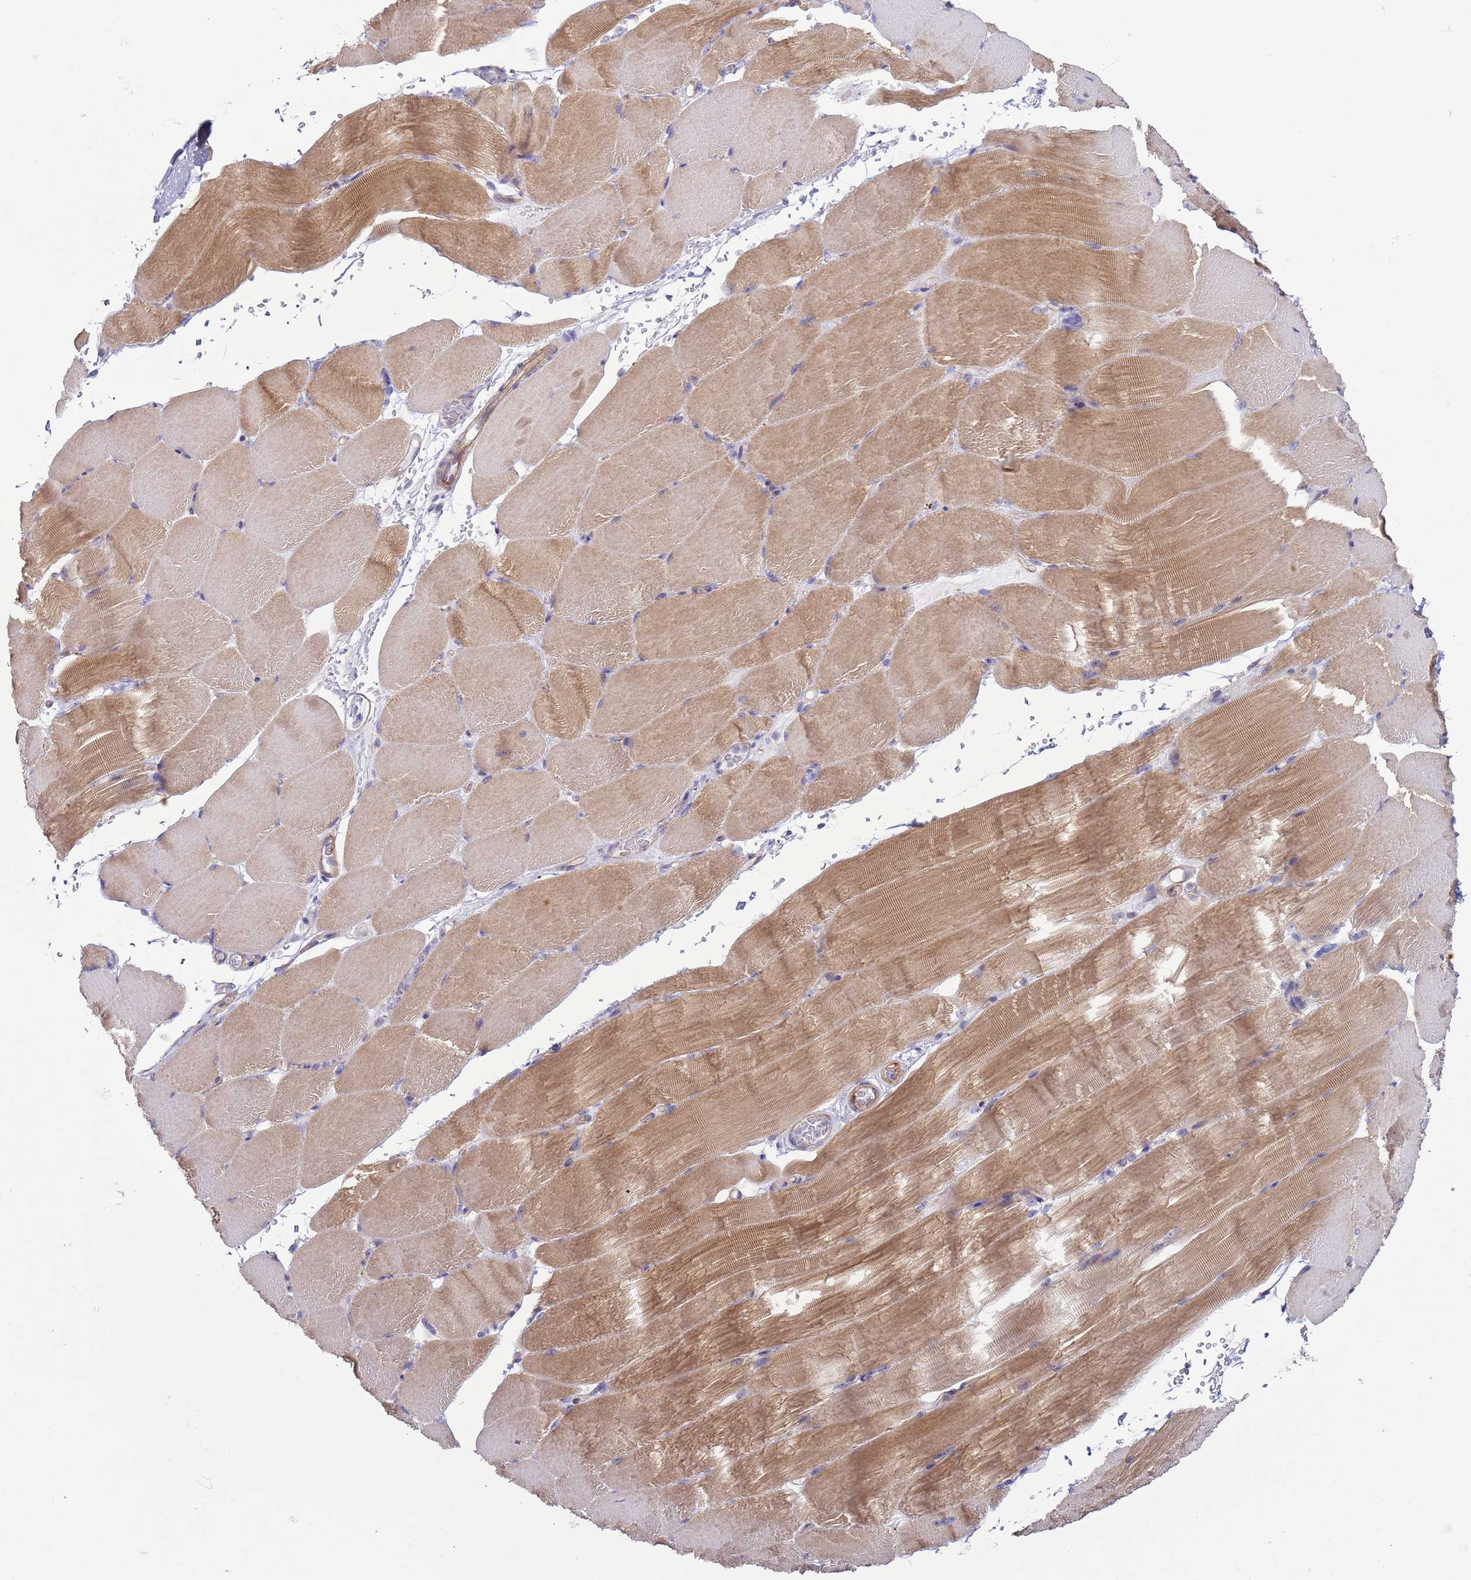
{"staining": {"intensity": "moderate", "quantity": "25%-75%", "location": "cytoplasmic/membranous"}, "tissue": "skeletal muscle", "cell_type": "Myocytes", "image_type": "normal", "snomed": [{"axis": "morphology", "description": "Normal tissue, NOS"}, {"axis": "topography", "description": "Skeletal muscle"}, {"axis": "topography", "description": "Parathyroid gland"}], "caption": "Skeletal muscle was stained to show a protein in brown. There is medium levels of moderate cytoplasmic/membranous positivity in approximately 25%-75% of myocytes. The protein of interest is stained brown, and the nuclei are stained in blue (DAB (3,3'-diaminobenzidine) IHC with brightfield microscopy, high magnification).", "gene": "HEATR1", "patient": {"sex": "female", "age": 37}}